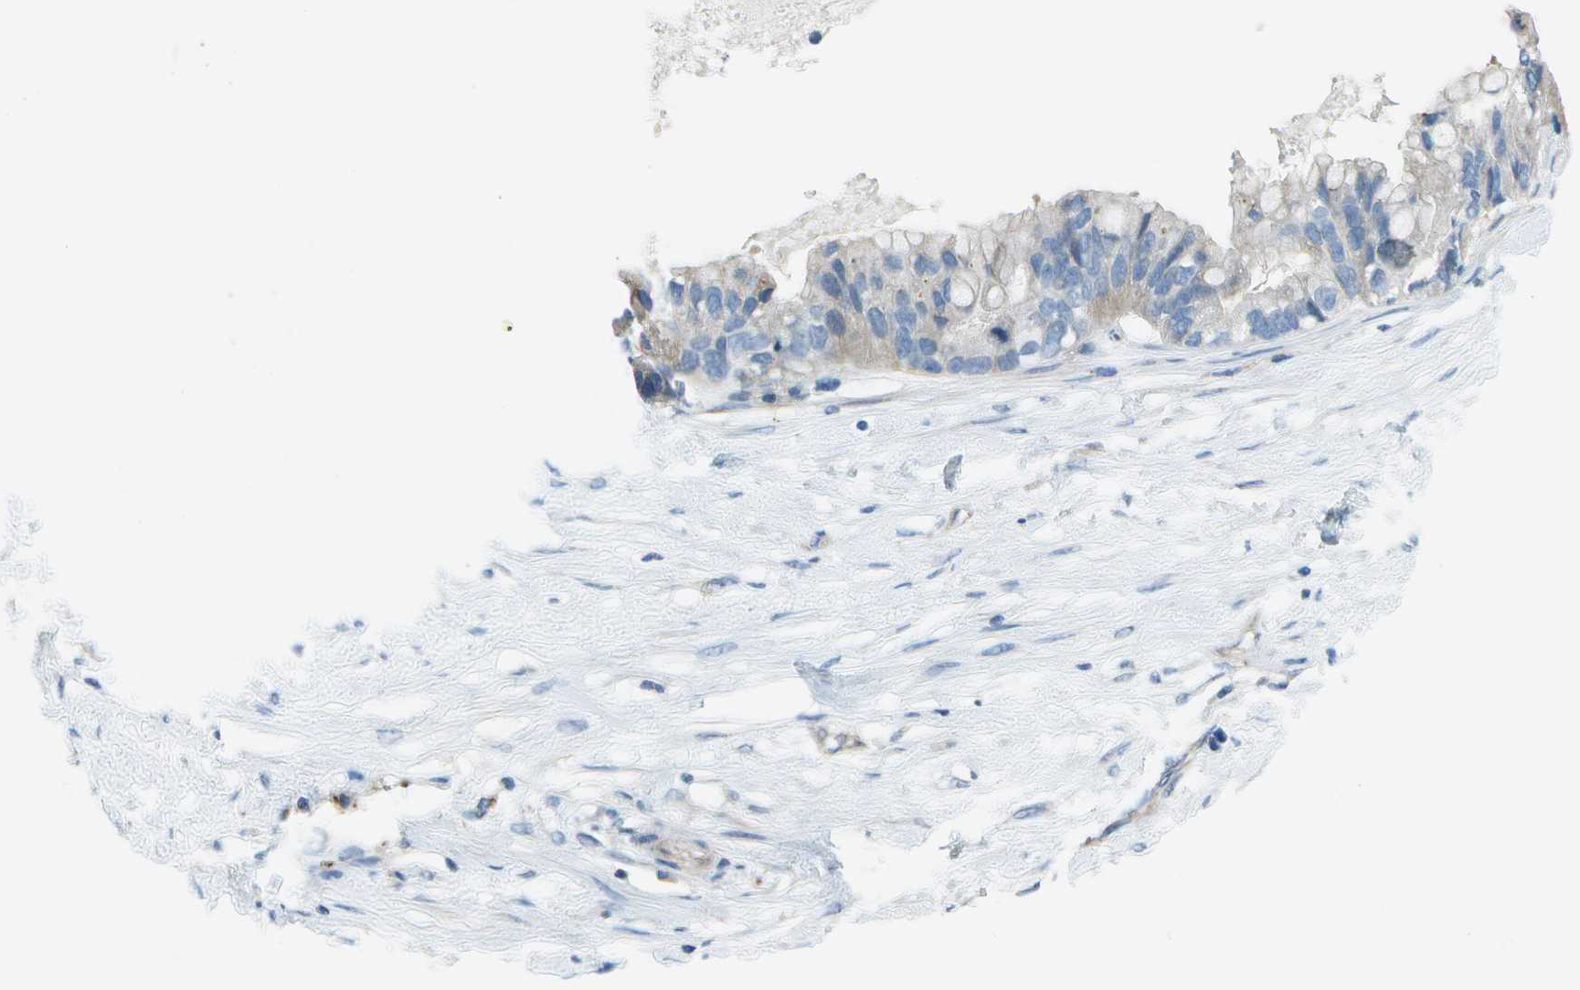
{"staining": {"intensity": "weak", "quantity": "<25%", "location": "cytoplasmic/membranous"}, "tissue": "ovarian cancer", "cell_type": "Tumor cells", "image_type": "cancer", "snomed": [{"axis": "morphology", "description": "Cystadenocarcinoma, mucinous, NOS"}, {"axis": "topography", "description": "Ovary"}], "caption": "Ovarian cancer (mucinous cystadenocarcinoma) was stained to show a protein in brown. There is no significant positivity in tumor cells.", "gene": "DCT", "patient": {"sex": "female", "age": 80}}